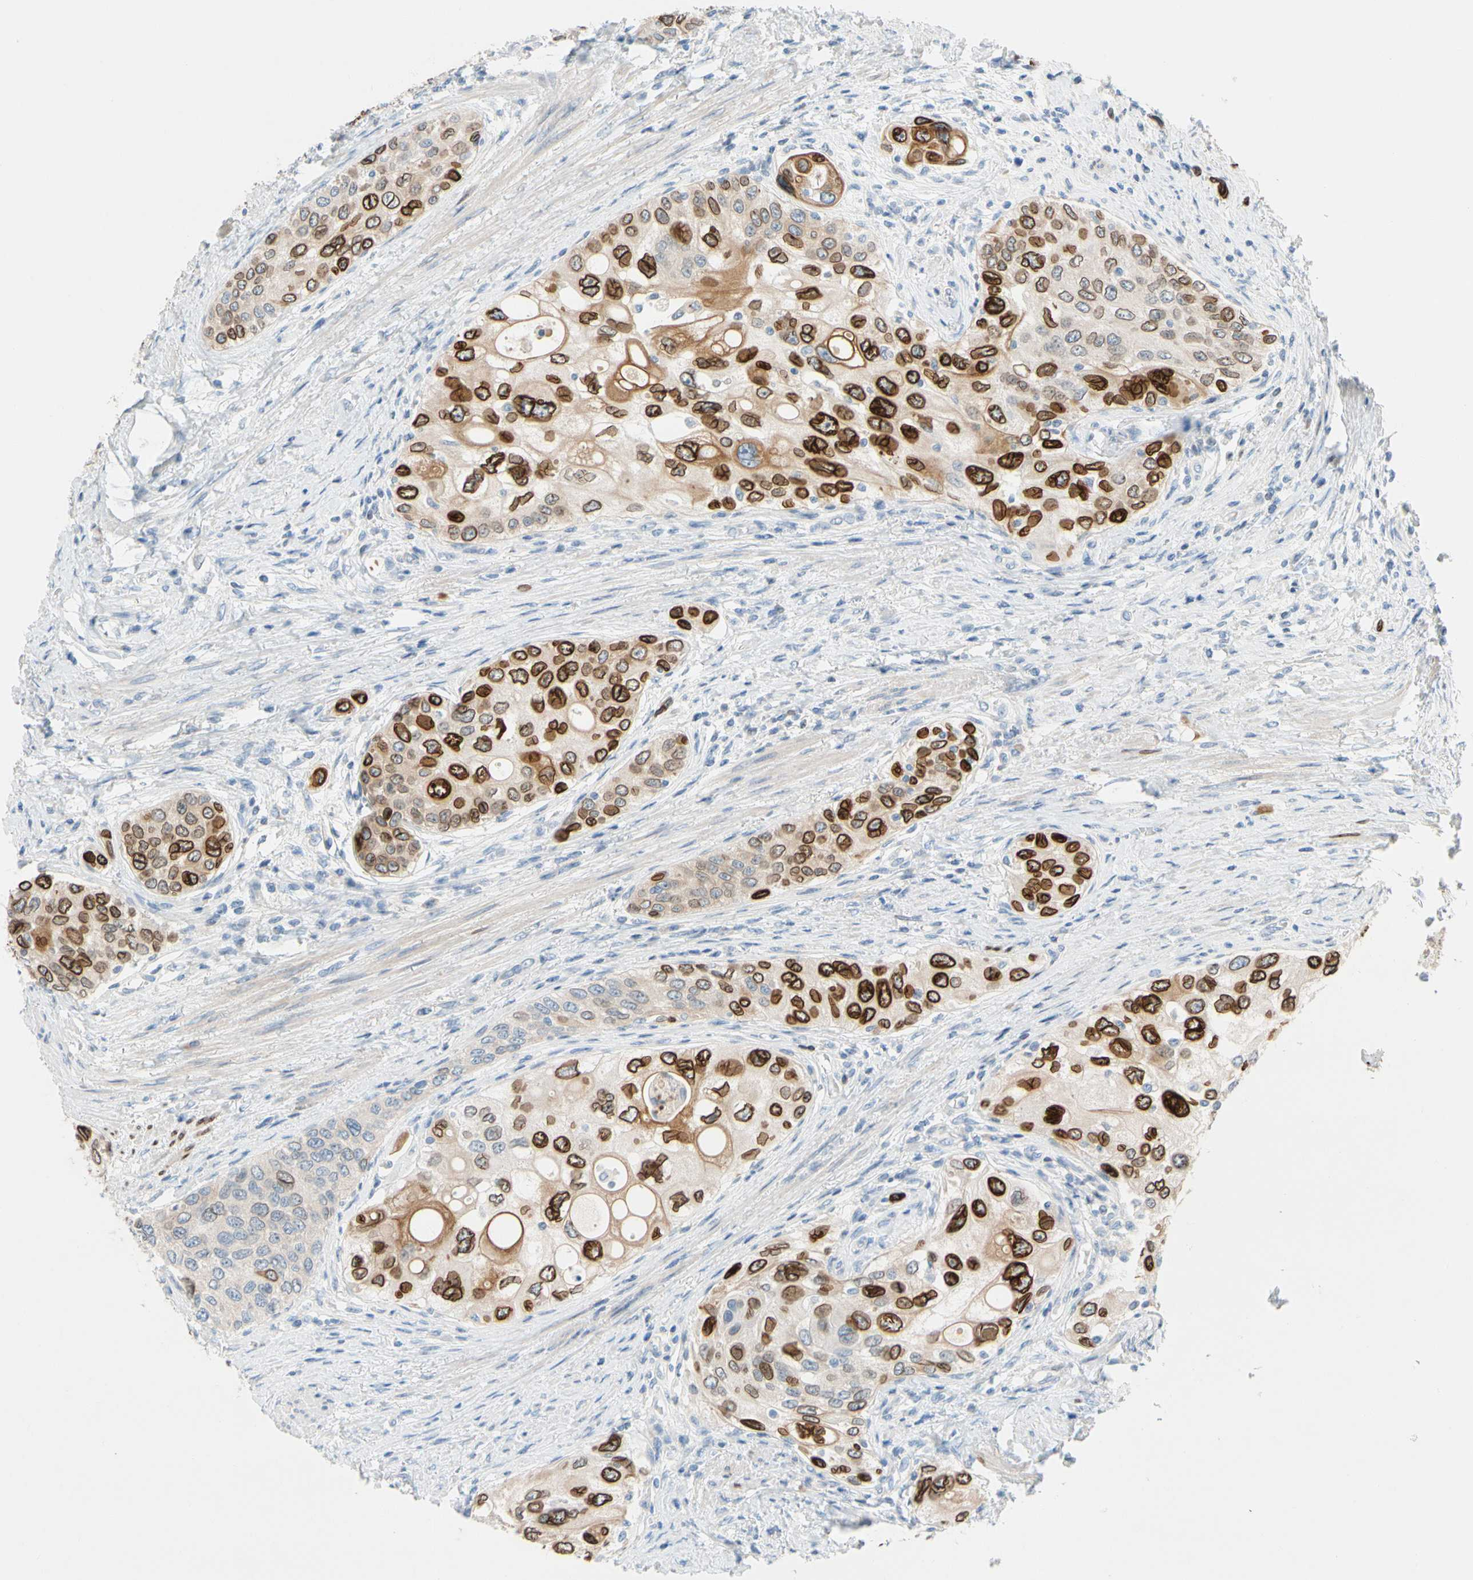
{"staining": {"intensity": "strong", "quantity": ">75%", "location": "cytoplasmic/membranous,nuclear"}, "tissue": "urothelial cancer", "cell_type": "Tumor cells", "image_type": "cancer", "snomed": [{"axis": "morphology", "description": "Urothelial carcinoma, High grade"}, {"axis": "topography", "description": "Urinary bladder"}], "caption": "Brown immunohistochemical staining in urothelial carcinoma (high-grade) reveals strong cytoplasmic/membranous and nuclear positivity in approximately >75% of tumor cells.", "gene": "ZNF132", "patient": {"sex": "female", "age": 56}}